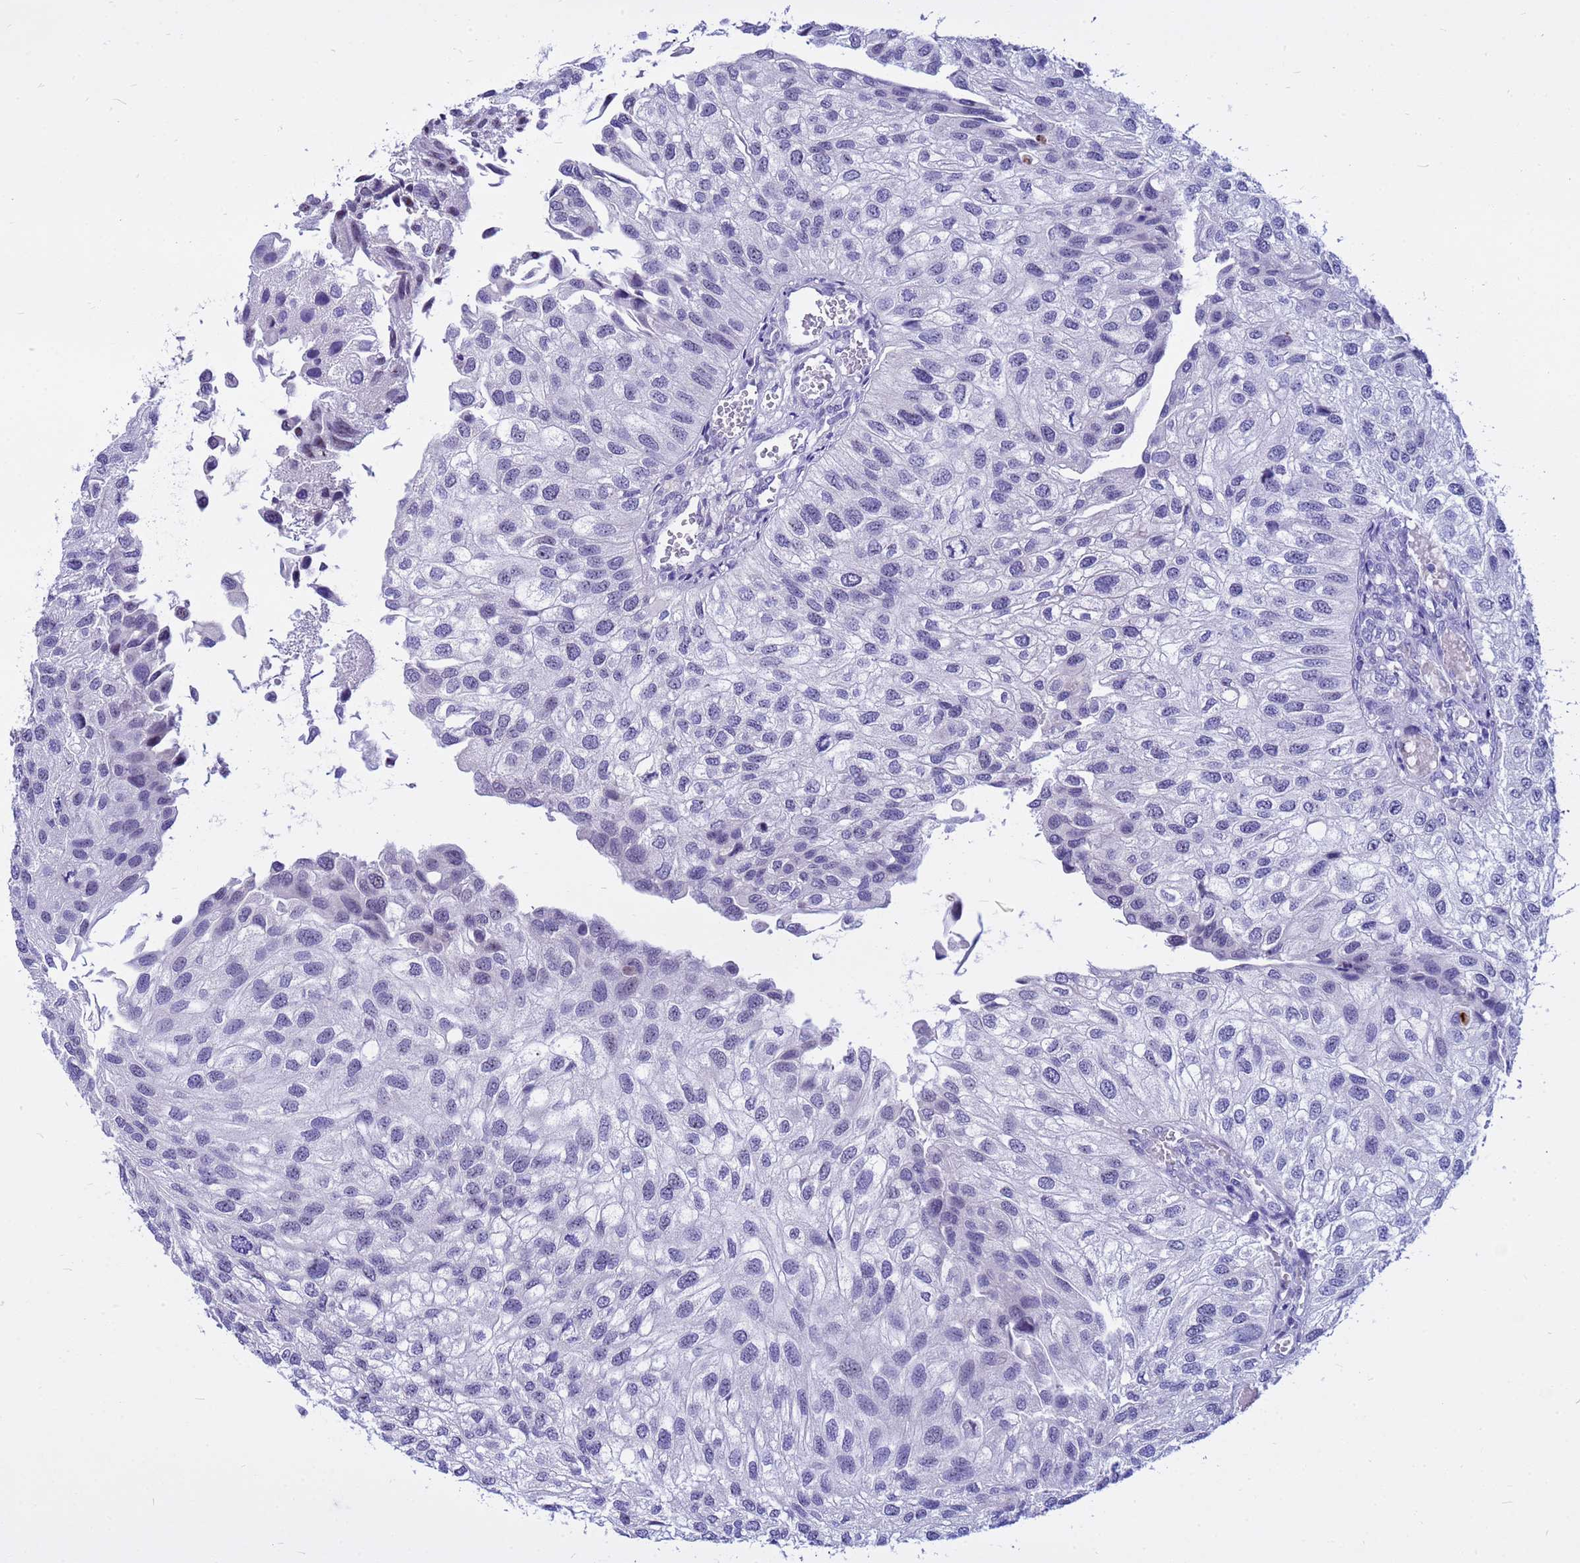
{"staining": {"intensity": "negative", "quantity": "none", "location": "none"}, "tissue": "urothelial cancer", "cell_type": "Tumor cells", "image_type": "cancer", "snomed": [{"axis": "morphology", "description": "Urothelial carcinoma, Low grade"}, {"axis": "topography", "description": "Urinary bladder"}], "caption": "Human urothelial carcinoma (low-grade) stained for a protein using IHC displays no expression in tumor cells.", "gene": "DMRTC2", "patient": {"sex": "female", "age": 89}}